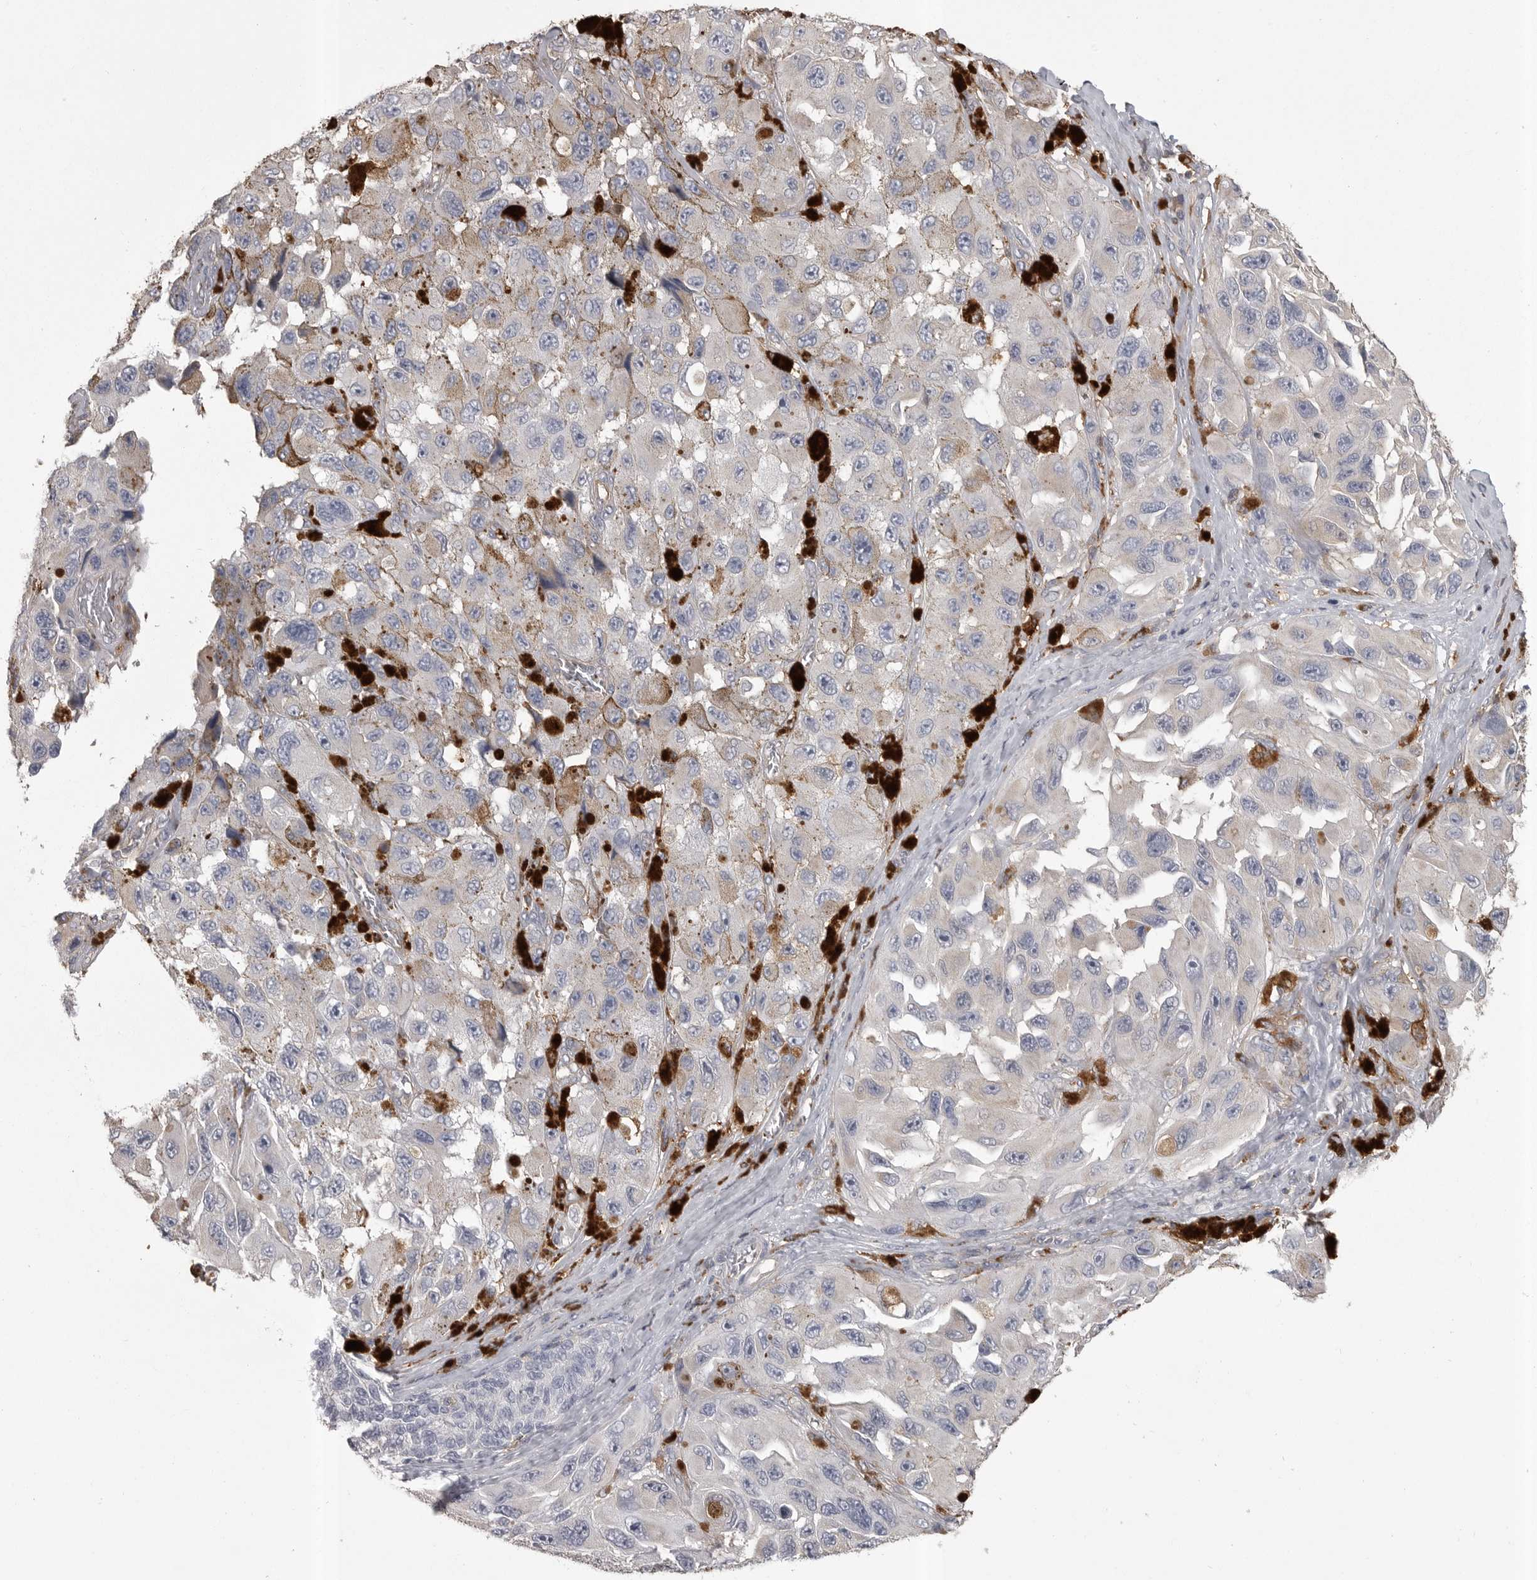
{"staining": {"intensity": "negative", "quantity": "none", "location": "none"}, "tissue": "melanoma", "cell_type": "Tumor cells", "image_type": "cancer", "snomed": [{"axis": "morphology", "description": "Malignant melanoma, NOS"}, {"axis": "topography", "description": "Skin"}], "caption": "There is no significant positivity in tumor cells of malignant melanoma.", "gene": "CMTM6", "patient": {"sex": "female", "age": 73}}